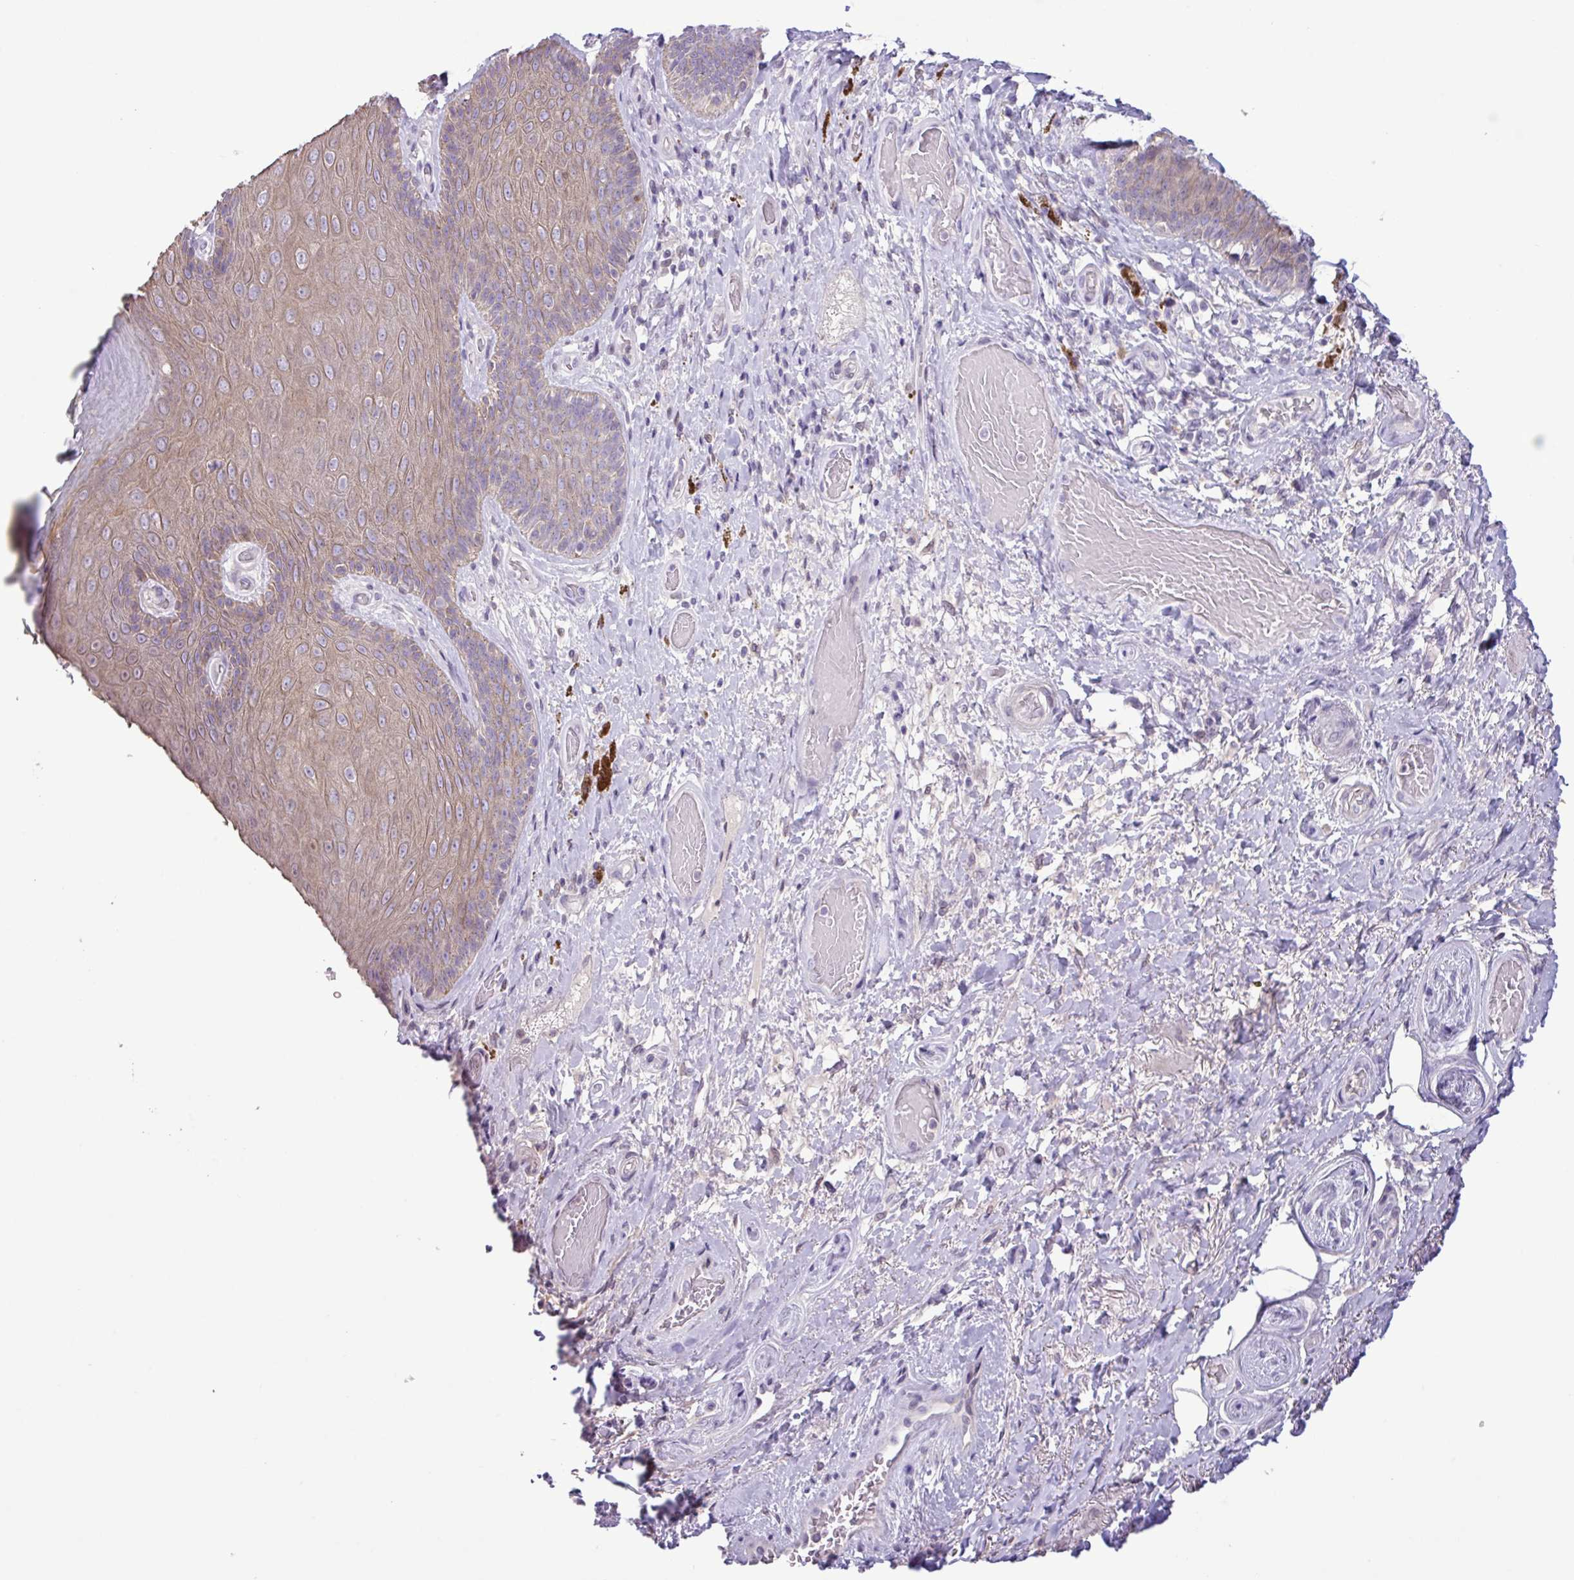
{"staining": {"intensity": "moderate", "quantity": ">75%", "location": "cytoplasmic/membranous"}, "tissue": "skin", "cell_type": "Epidermal cells", "image_type": "normal", "snomed": [{"axis": "morphology", "description": "Normal tissue, NOS"}, {"axis": "topography", "description": "Anal"}, {"axis": "topography", "description": "Peripheral nerve tissue"}], "caption": "Immunohistochemistry photomicrograph of unremarkable skin: skin stained using immunohistochemistry displays medium levels of moderate protein expression localized specifically in the cytoplasmic/membranous of epidermal cells, appearing as a cytoplasmic/membranous brown color.", "gene": "PNLDC1", "patient": {"sex": "male", "age": 53}}